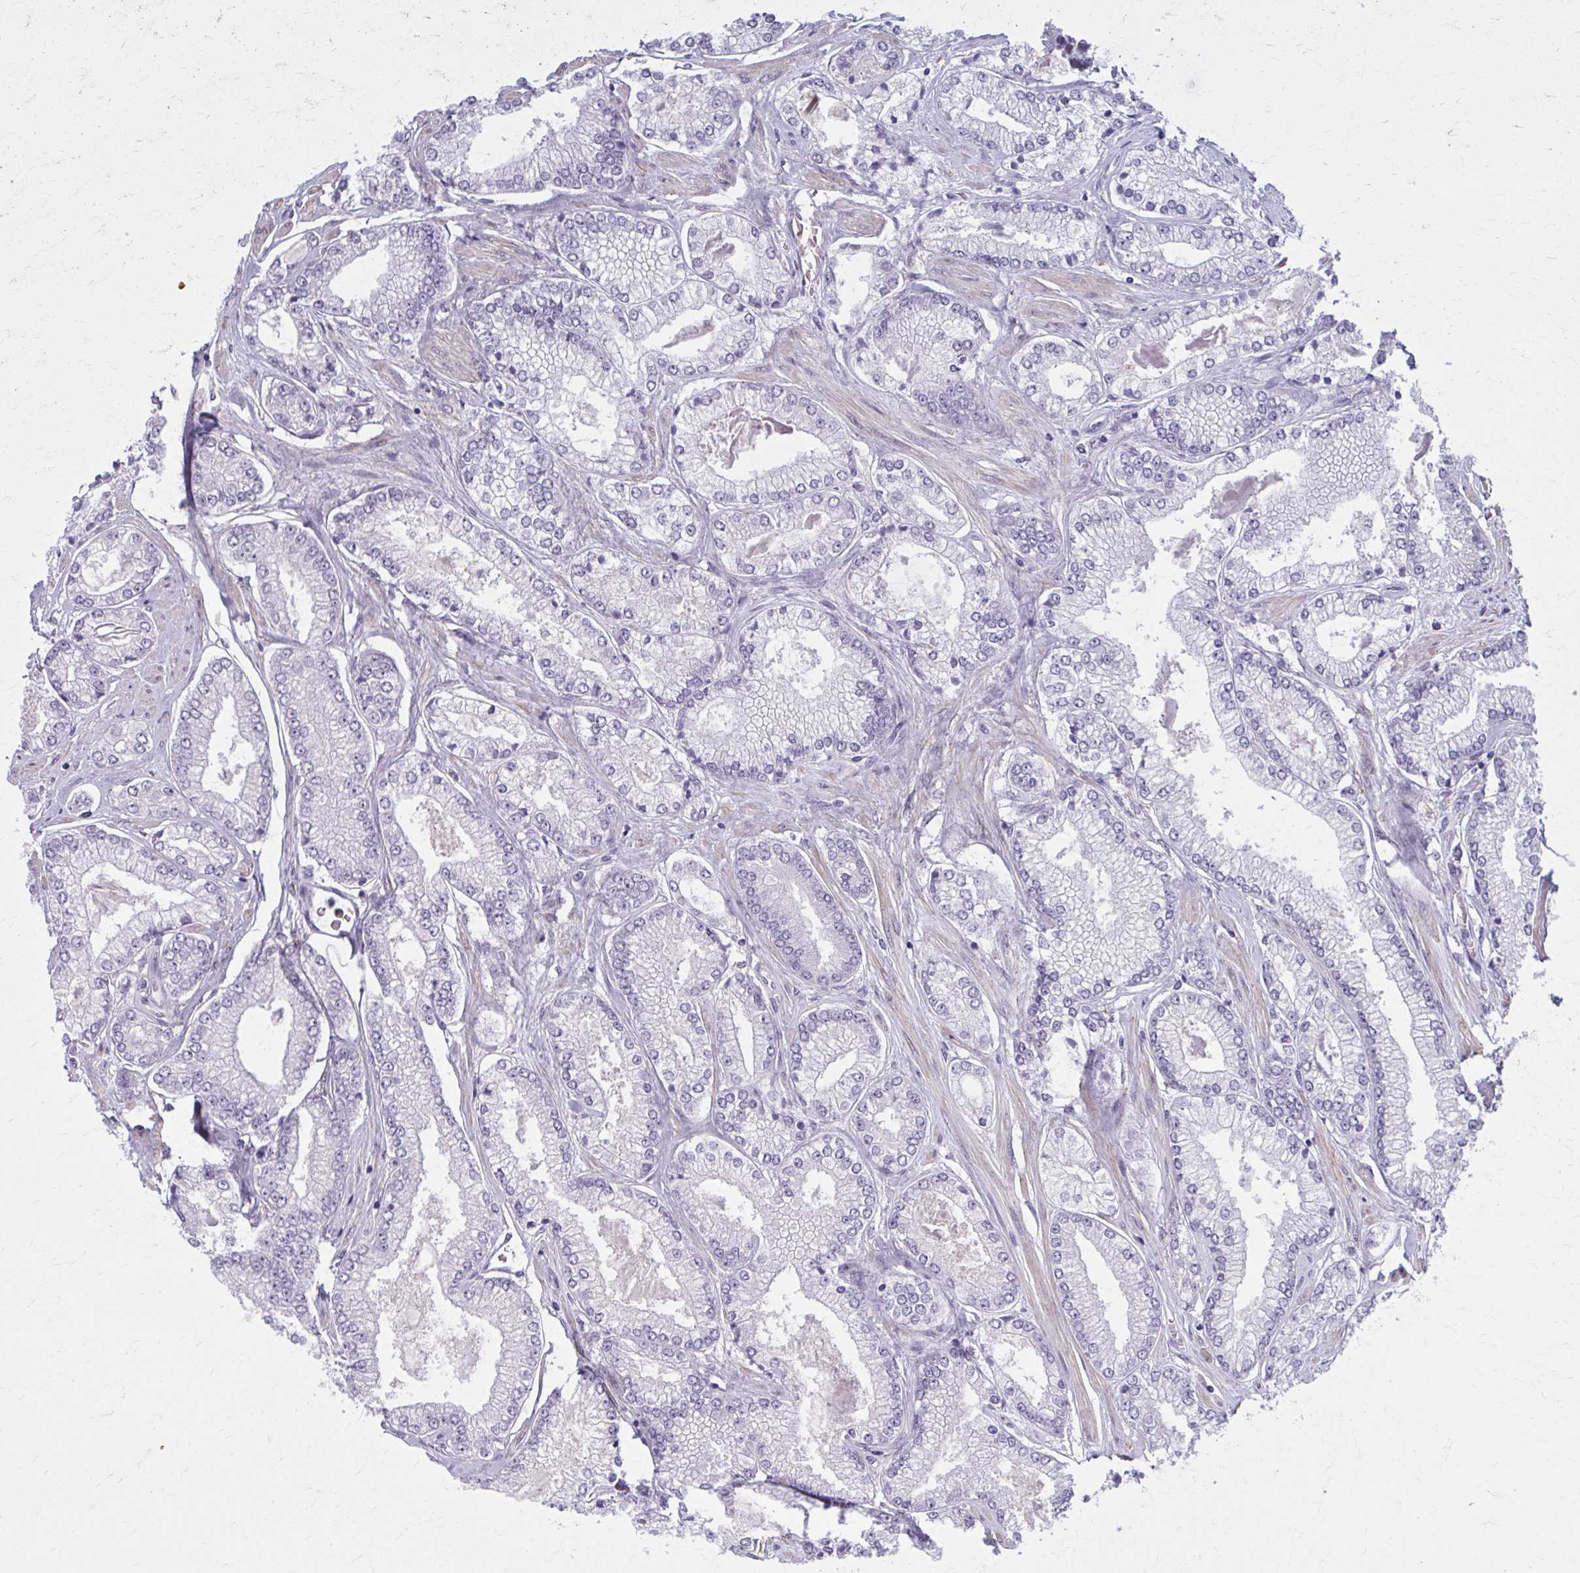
{"staining": {"intensity": "negative", "quantity": "none", "location": "none"}, "tissue": "prostate cancer", "cell_type": "Tumor cells", "image_type": "cancer", "snomed": [{"axis": "morphology", "description": "Adenocarcinoma, Low grade"}, {"axis": "topography", "description": "Prostate"}], "caption": "This micrograph is of prostate cancer stained with IHC to label a protein in brown with the nuclei are counter-stained blue. There is no expression in tumor cells.", "gene": "NUMBL", "patient": {"sex": "male", "age": 67}}